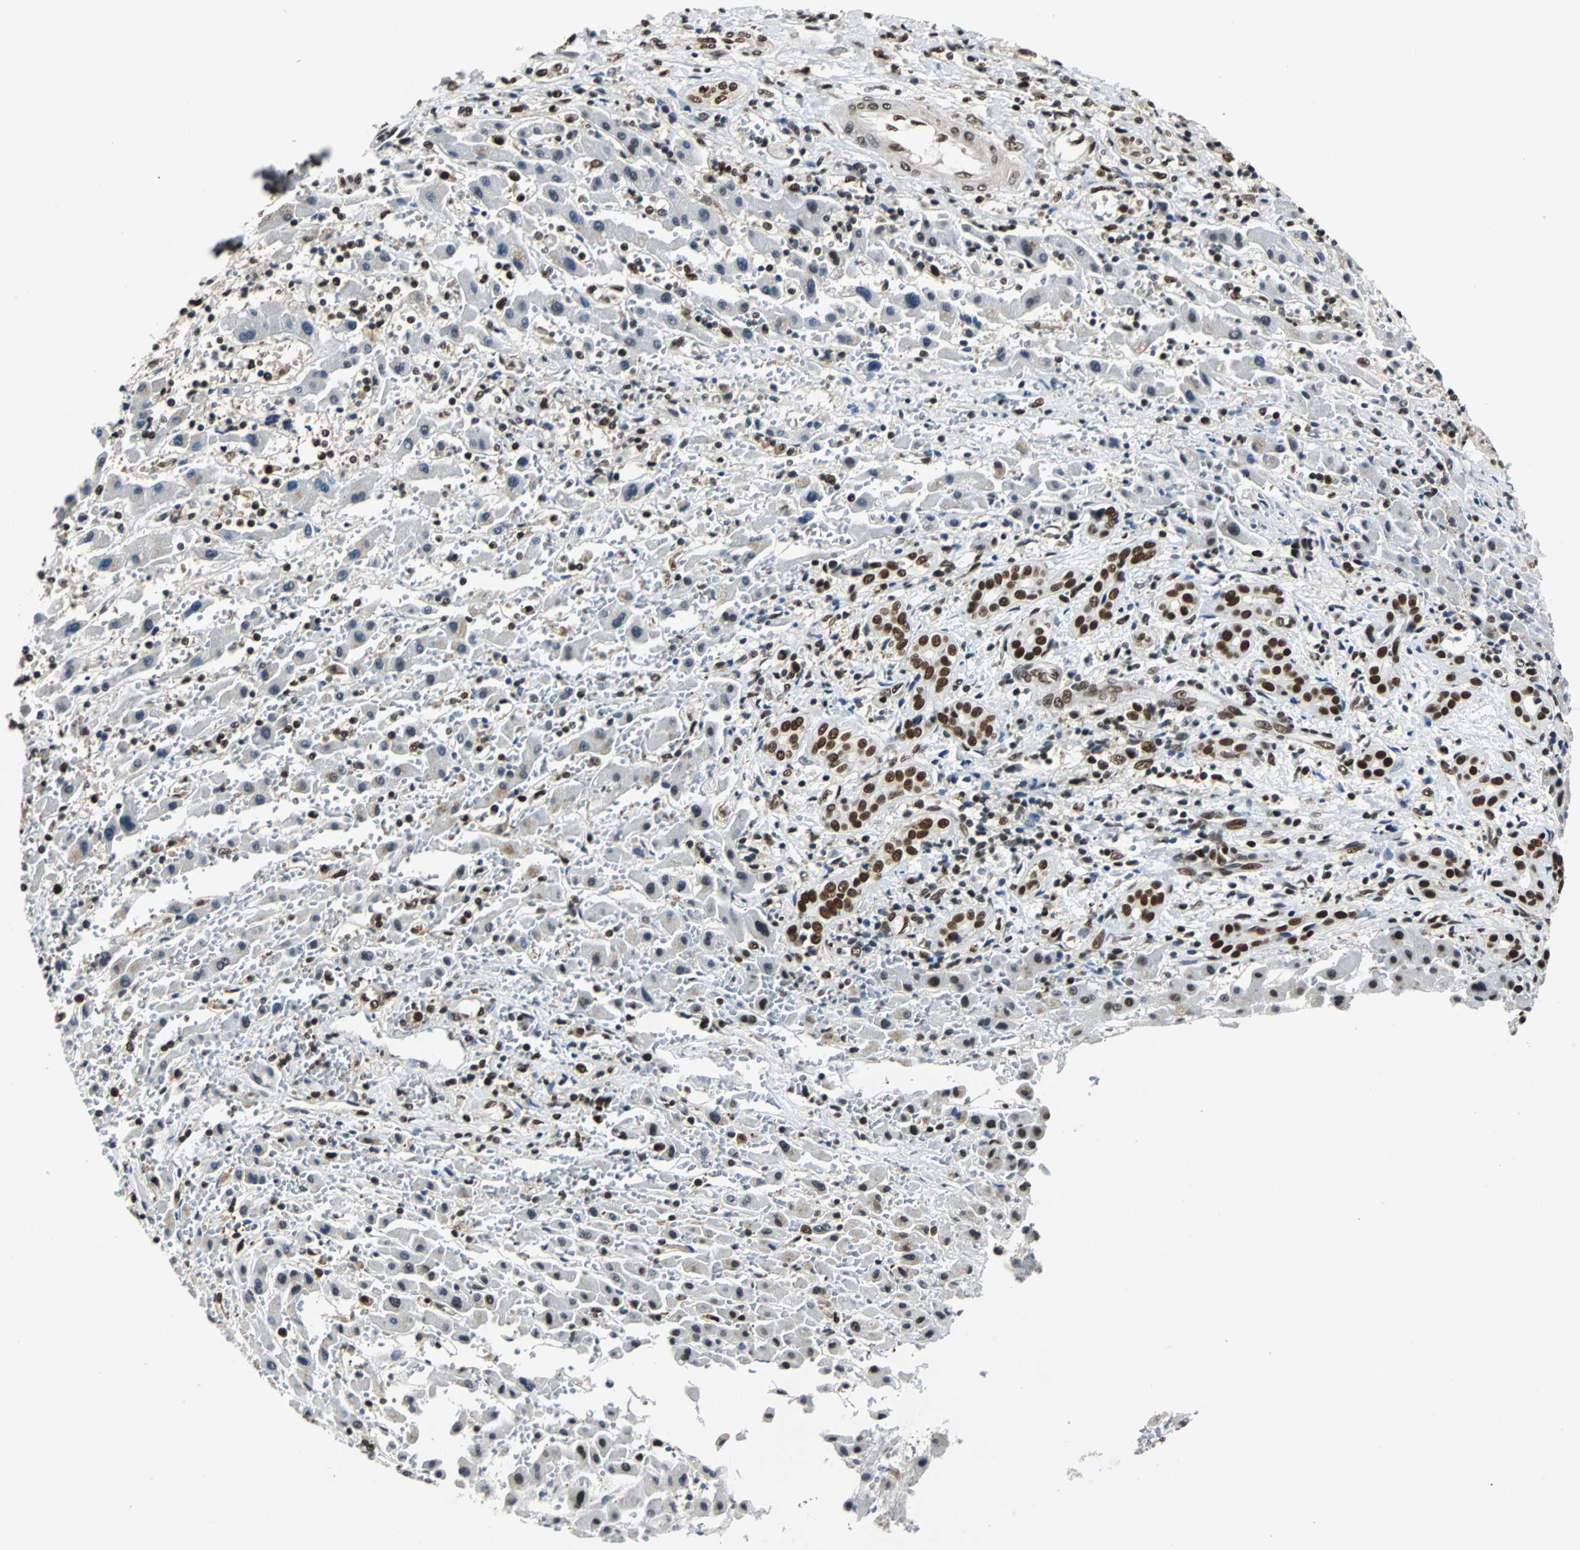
{"staining": {"intensity": "strong", "quantity": ">75%", "location": "nuclear"}, "tissue": "liver cancer", "cell_type": "Tumor cells", "image_type": "cancer", "snomed": [{"axis": "morphology", "description": "Cholangiocarcinoma"}, {"axis": "topography", "description": "Liver"}], "caption": "A brown stain labels strong nuclear positivity of a protein in human liver cholangiocarcinoma tumor cells.", "gene": "XRCC4", "patient": {"sex": "male", "age": 57}}